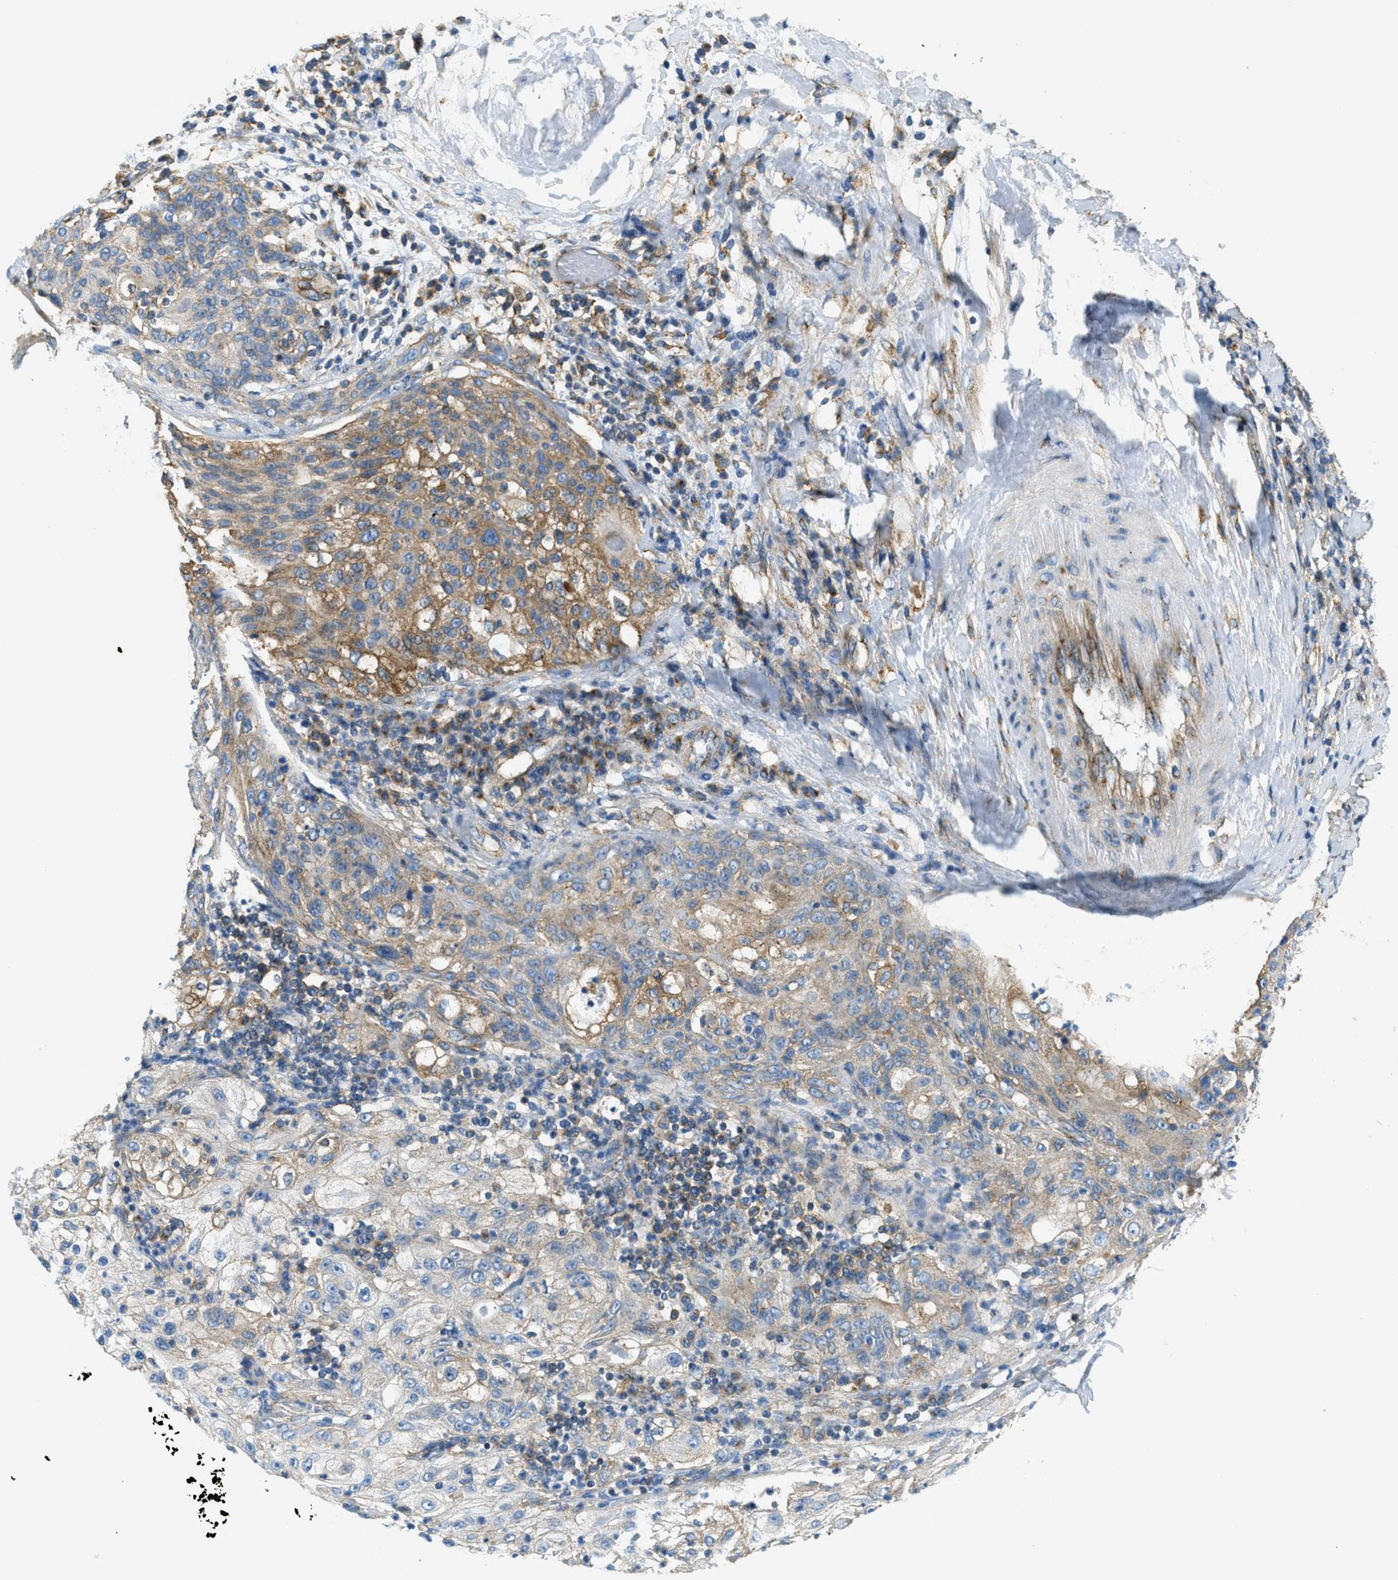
{"staining": {"intensity": "moderate", "quantity": ">75%", "location": "cytoplasmic/membranous"}, "tissue": "lung cancer", "cell_type": "Tumor cells", "image_type": "cancer", "snomed": [{"axis": "morphology", "description": "Inflammation, NOS"}, {"axis": "morphology", "description": "Squamous cell carcinoma, NOS"}, {"axis": "topography", "description": "Lymph node"}, {"axis": "topography", "description": "Soft tissue"}, {"axis": "topography", "description": "Lung"}], "caption": "A medium amount of moderate cytoplasmic/membranous positivity is appreciated in about >75% of tumor cells in lung cancer tissue.", "gene": "AP2B1", "patient": {"sex": "male", "age": 66}}